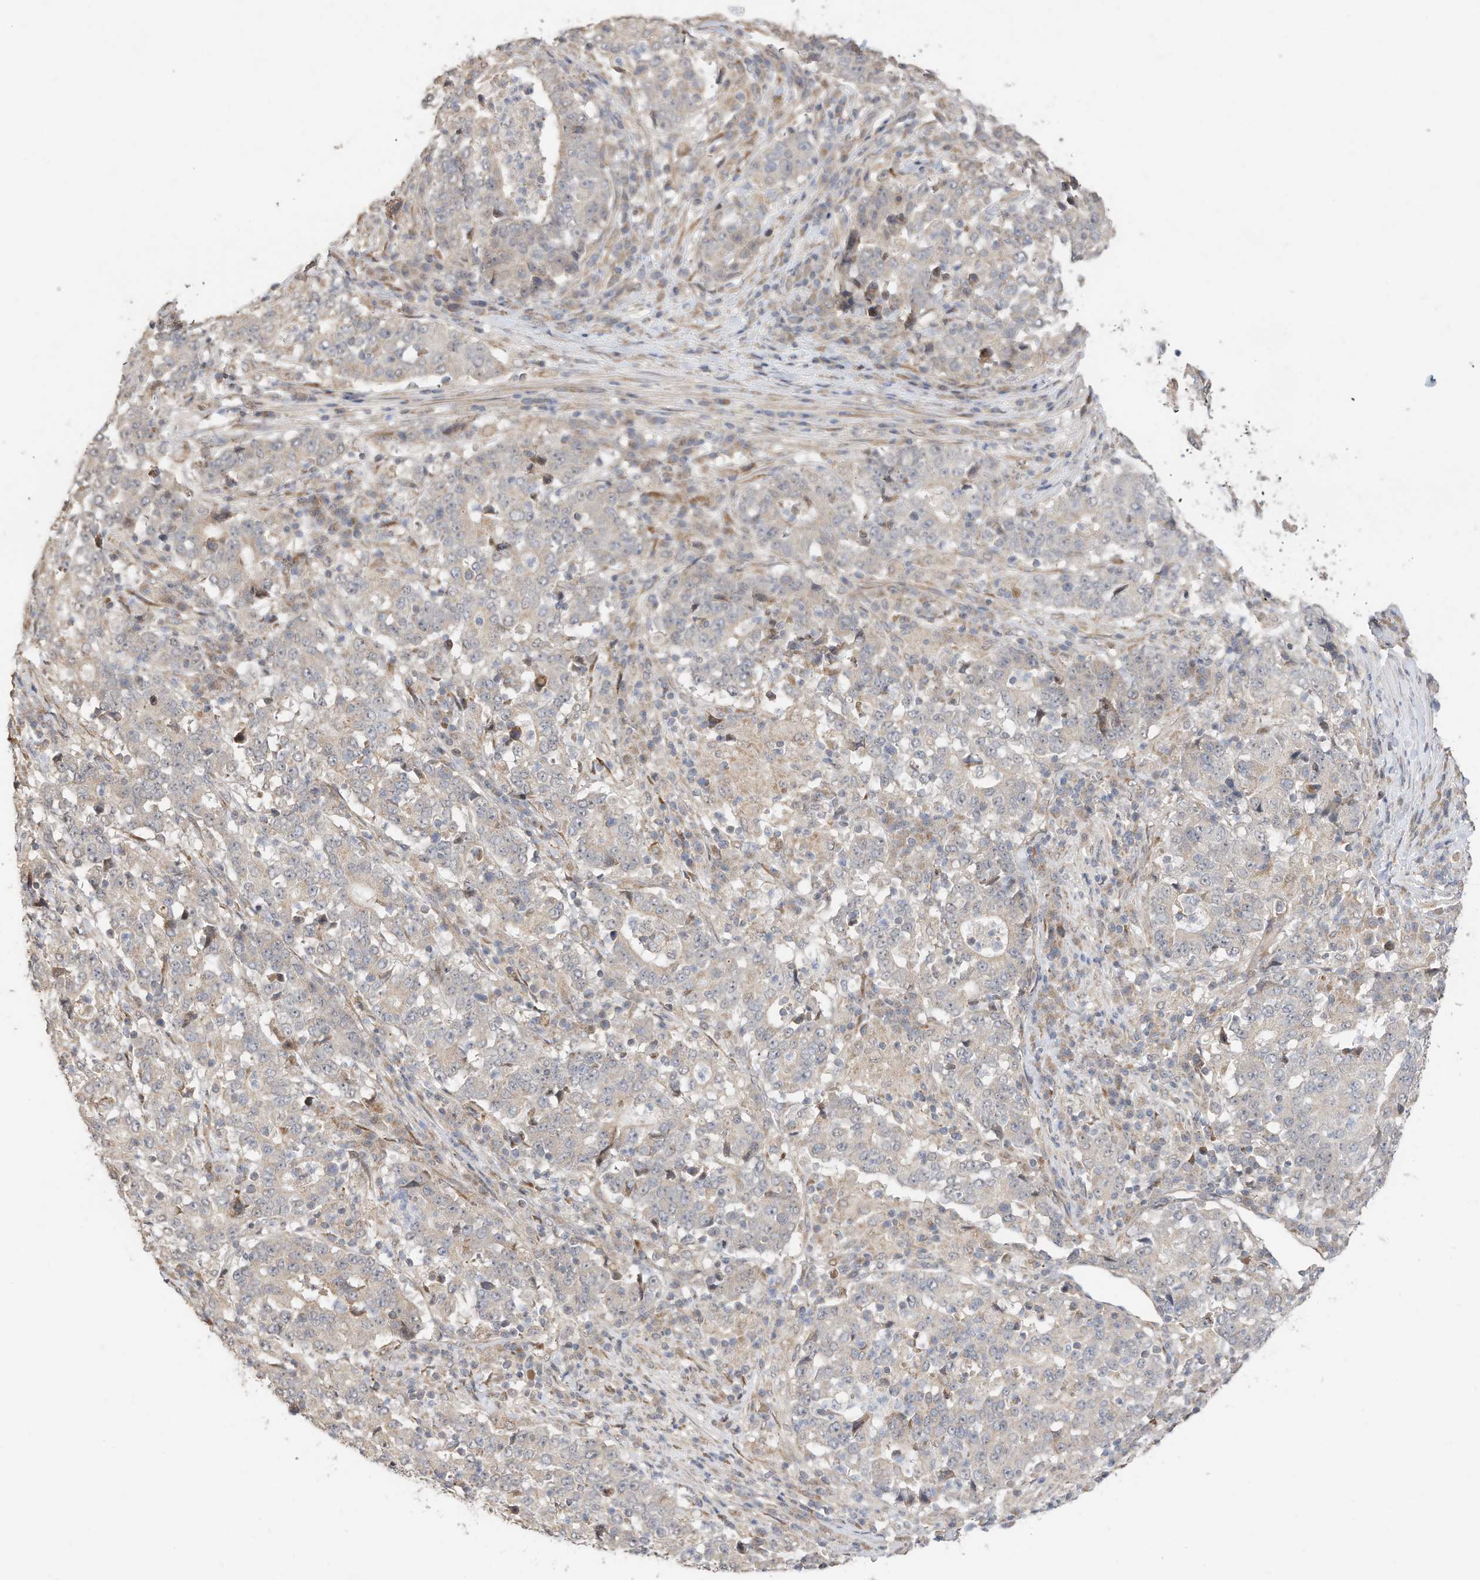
{"staining": {"intensity": "negative", "quantity": "none", "location": "none"}, "tissue": "stomach cancer", "cell_type": "Tumor cells", "image_type": "cancer", "snomed": [{"axis": "morphology", "description": "Adenocarcinoma, NOS"}, {"axis": "topography", "description": "Stomach"}], "caption": "High power microscopy photomicrograph of an immunohistochemistry micrograph of adenocarcinoma (stomach), revealing no significant staining in tumor cells.", "gene": "CAGE1", "patient": {"sex": "male", "age": 59}}